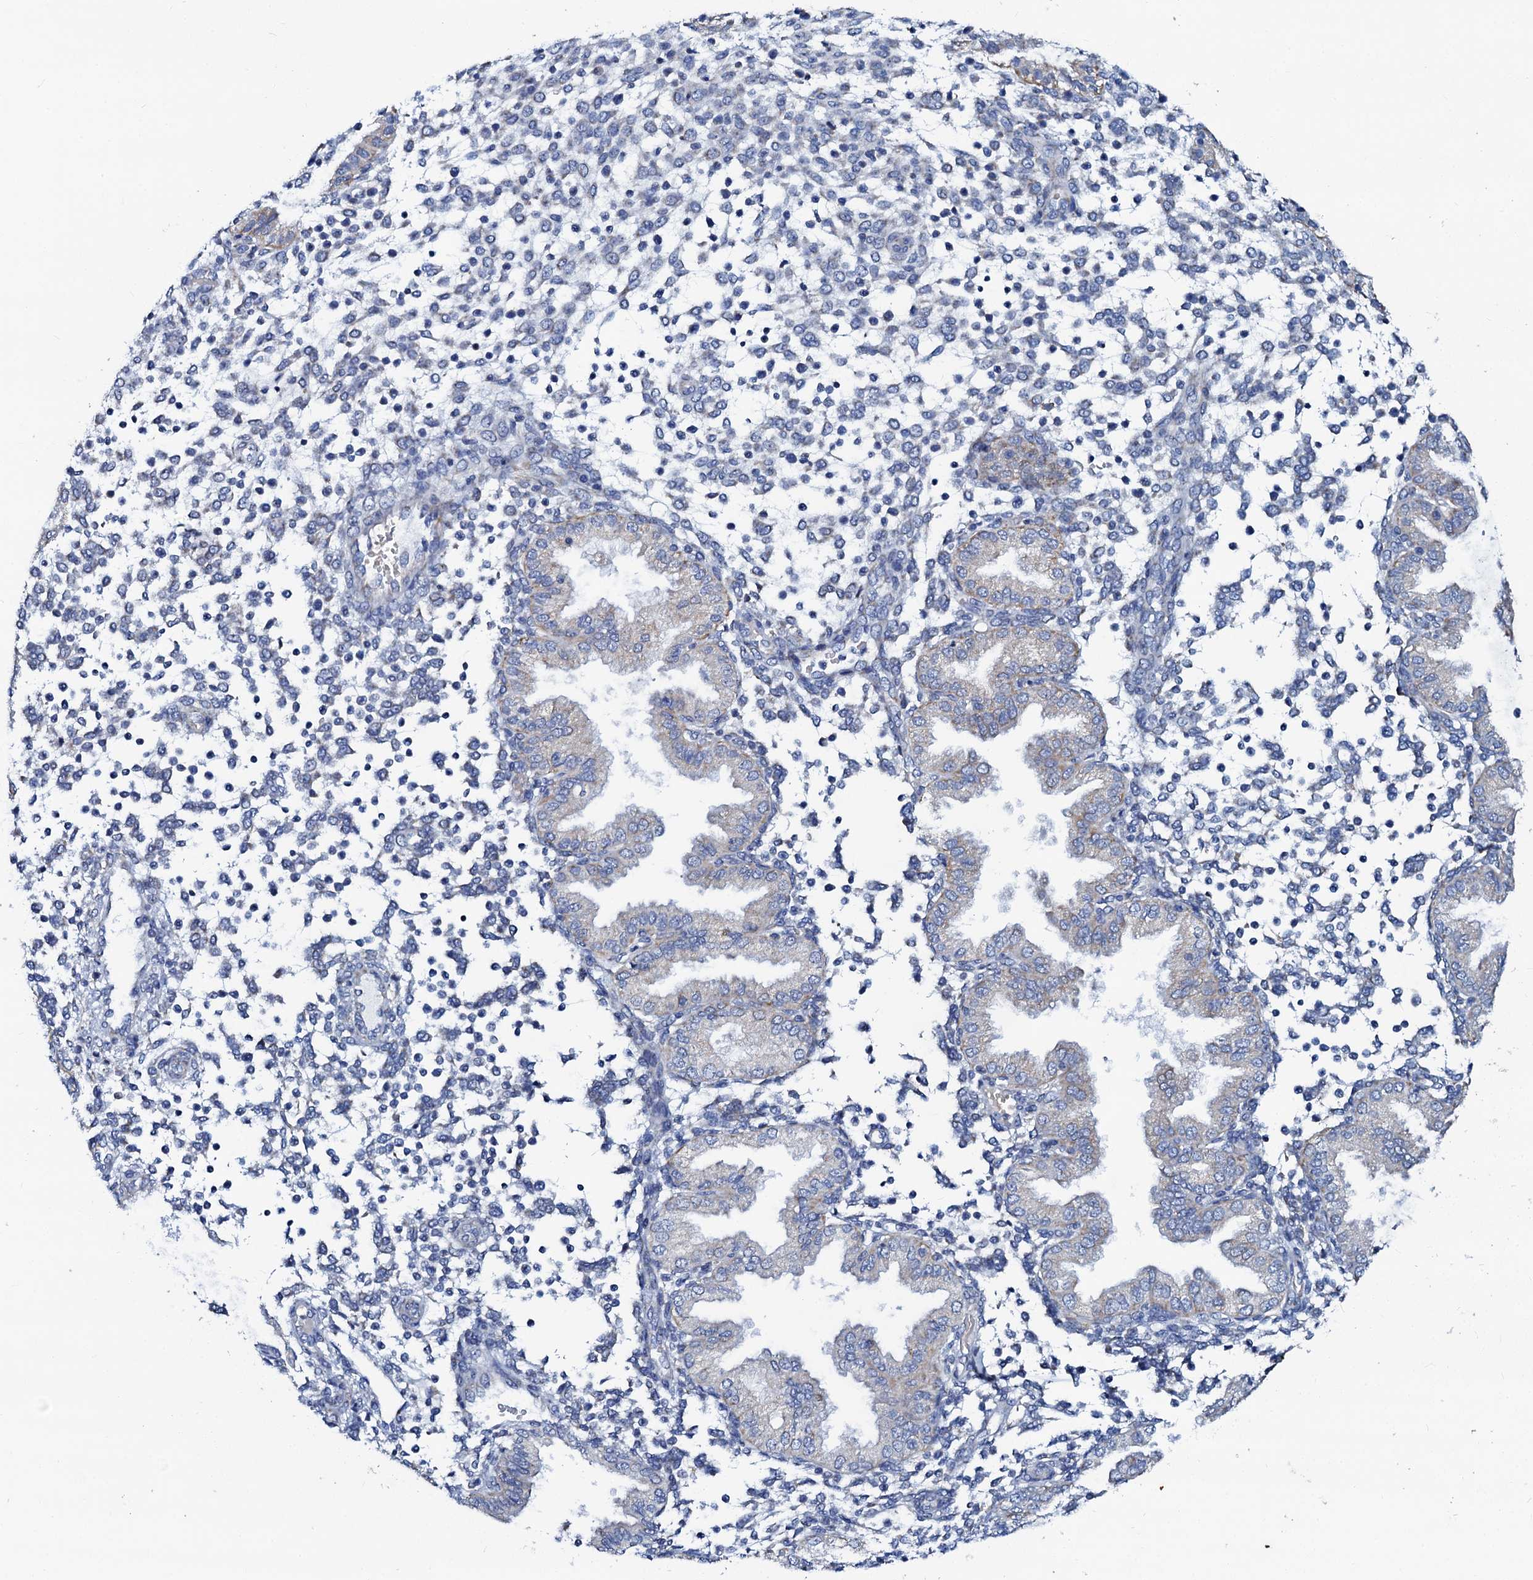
{"staining": {"intensity": "negative", "quantity": "none", "location": "none"}, "tissue": "endometrium", "cell_type": "Cells in endometrial stroma", "image_type": "normal", "snomed": [{"axis": "morphology", "description": "Normal tissue, NOS"}, {"axis": "topography", "description": "Endometrium"}], "caption": "Protein analysis of normal endometrium exhibits no significant expression in cells in endometrial stroma. (IHC, brightfield microscopy, high magnification).", "gene": "SLC37A4", "patient": {"sex": "female", "age": 53}}